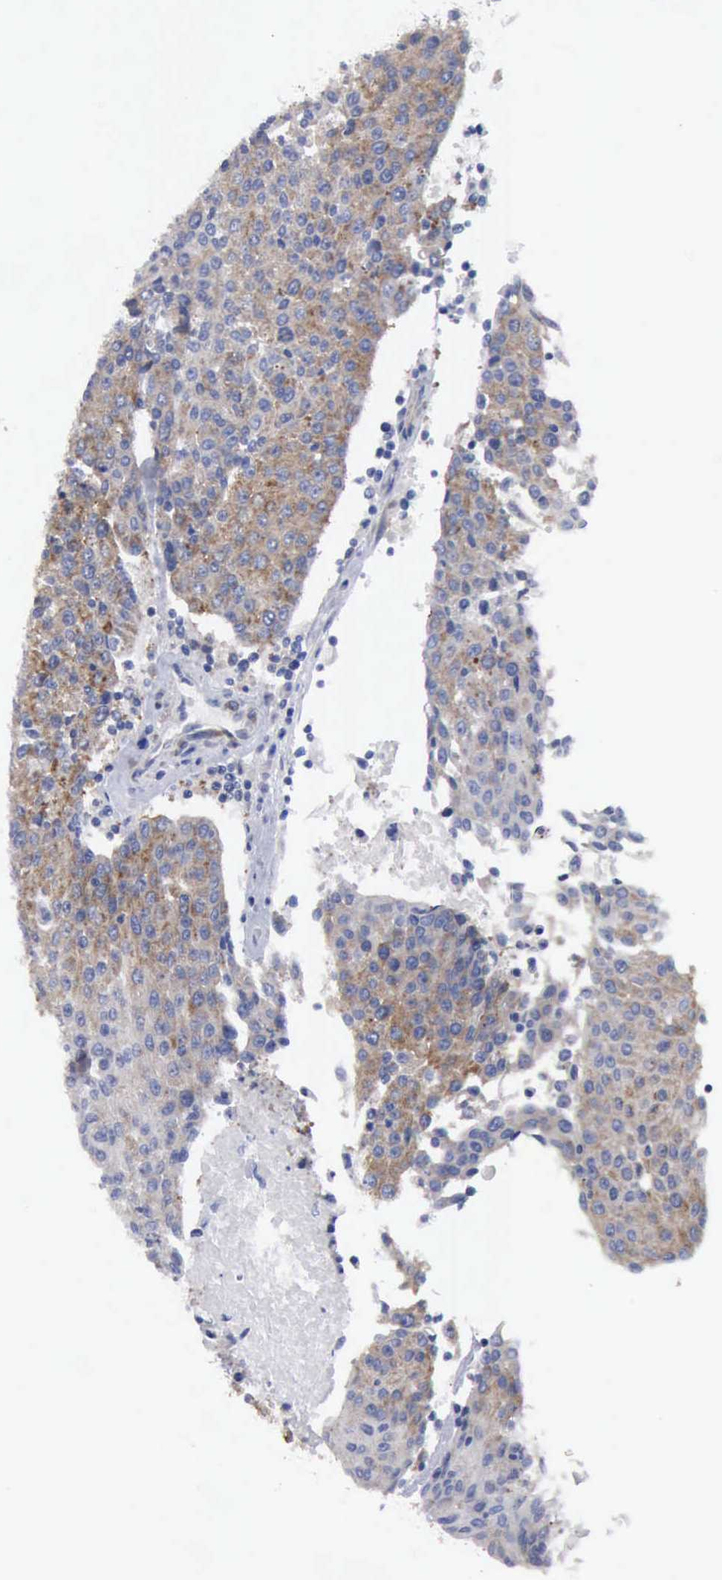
{"staining": {"intensity": "moderate", "quantity": "25%-75%", "location": "cytoplasmic/membranous"}, "tissue": "urothelial cancer", "cell_type": "Tumor cells", "image_type": "cancer", "snomed": [{"axis": "morphology", "description": "Urothelial carcinoma, High grade"}, {"axis": "topography", "description": "Urinary bladder"}], "caption": "A micrograph of human urothelial cancer stained for a protein exhibits moderate cytoplasmic/membranous brown staining in tumor cells.", "gene": "TXLNG", "patient": {"sex": "female", "age": 85}}